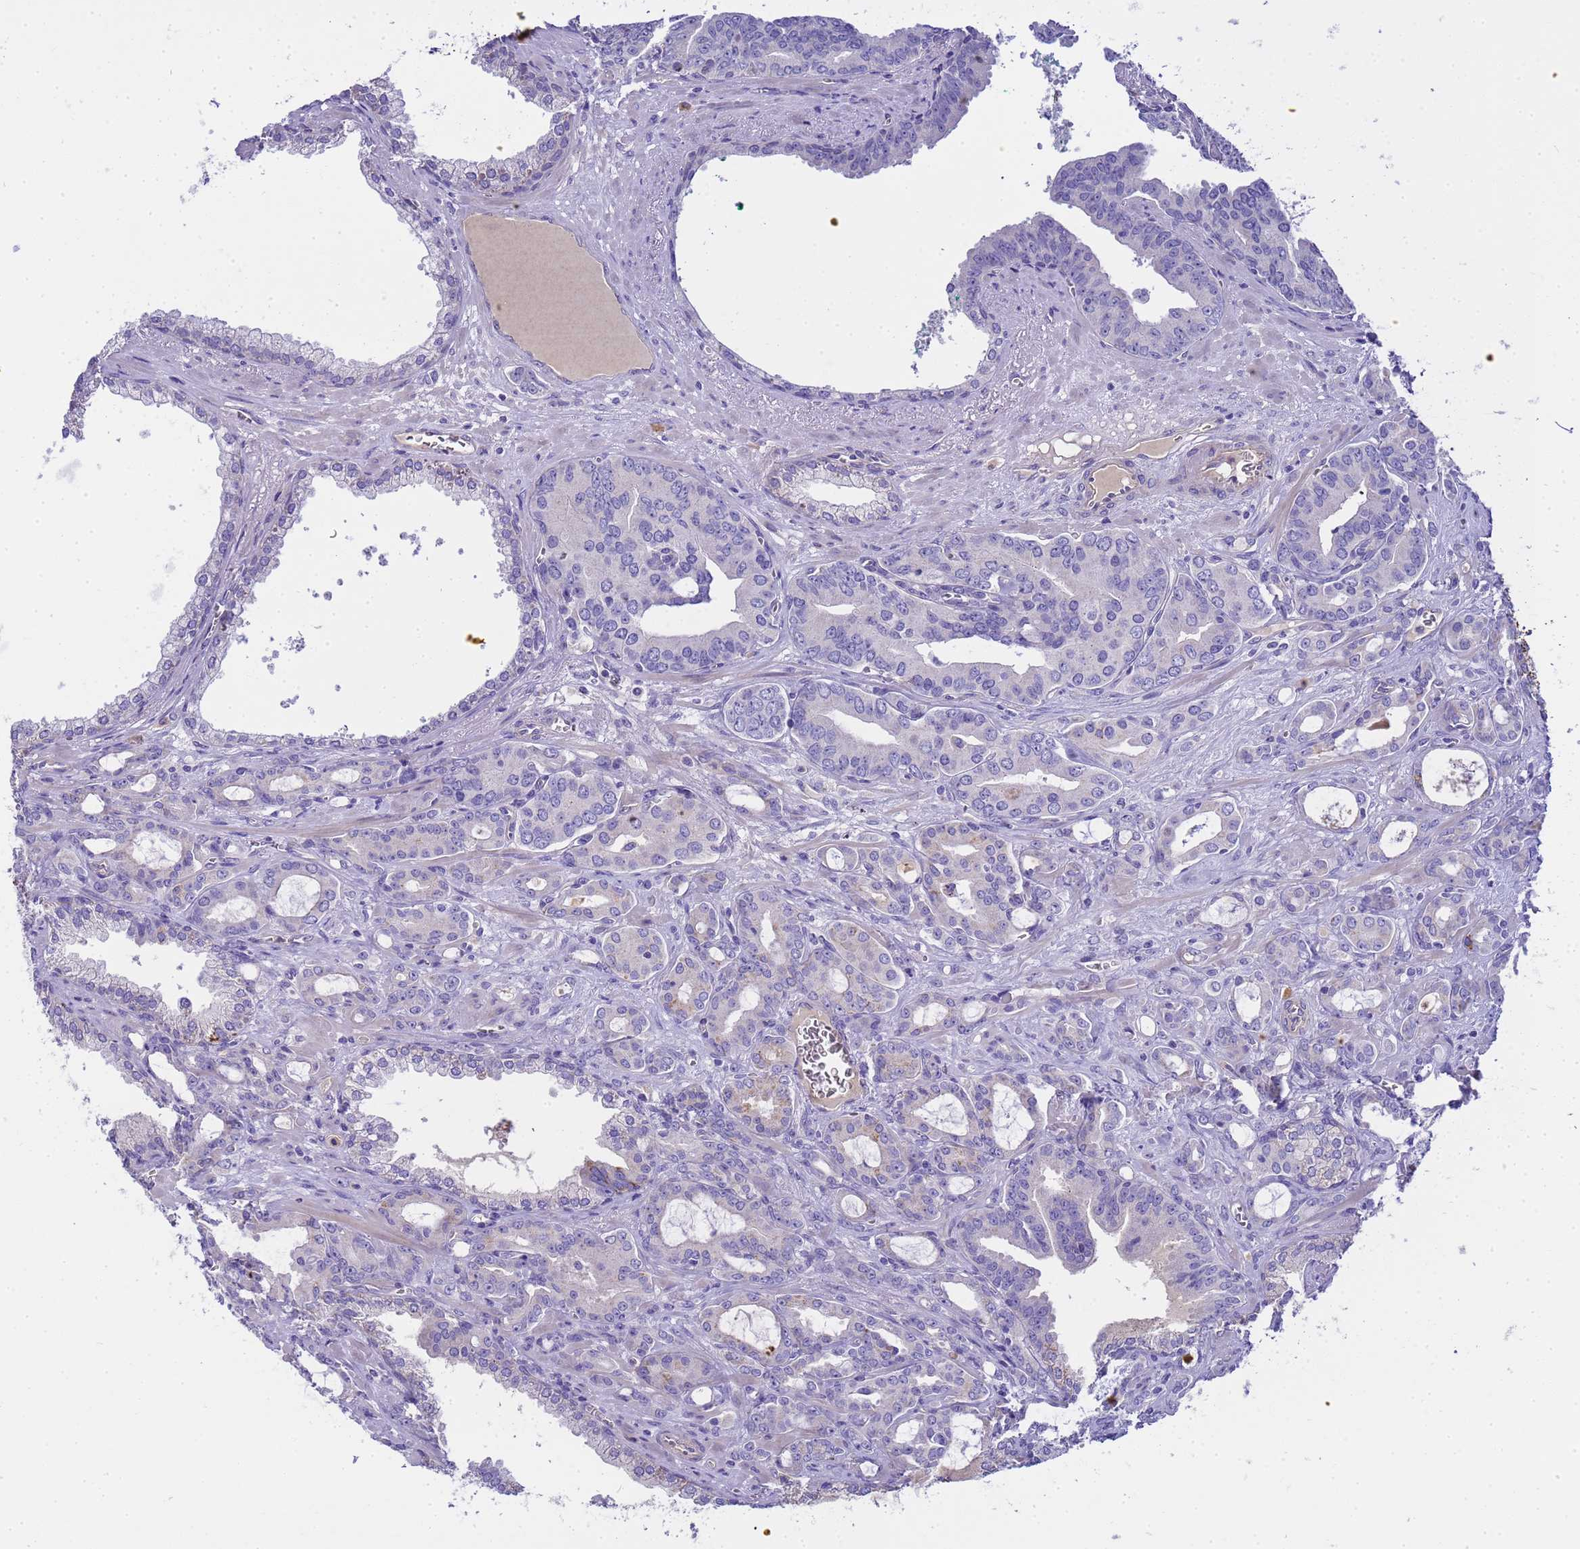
{"staining": {"intensity": "negative", "quantity": "none", "location": "none"}, "tissue": "prostate cancer", "cell_type": "Tumor cells", "image_type": "cancer", "snomed": [{"axis": "morphology", "description": "Adenocarcinoma, High grade"}, {"axis": "topography", "description": "Prostate"}], "caption": "Tumor cells show no significant expression in prostate cancer (adenocarcinoma (high-grade)).", "gene": "RIPPLY2", "patient": {"sex": "male", "age": 72}}